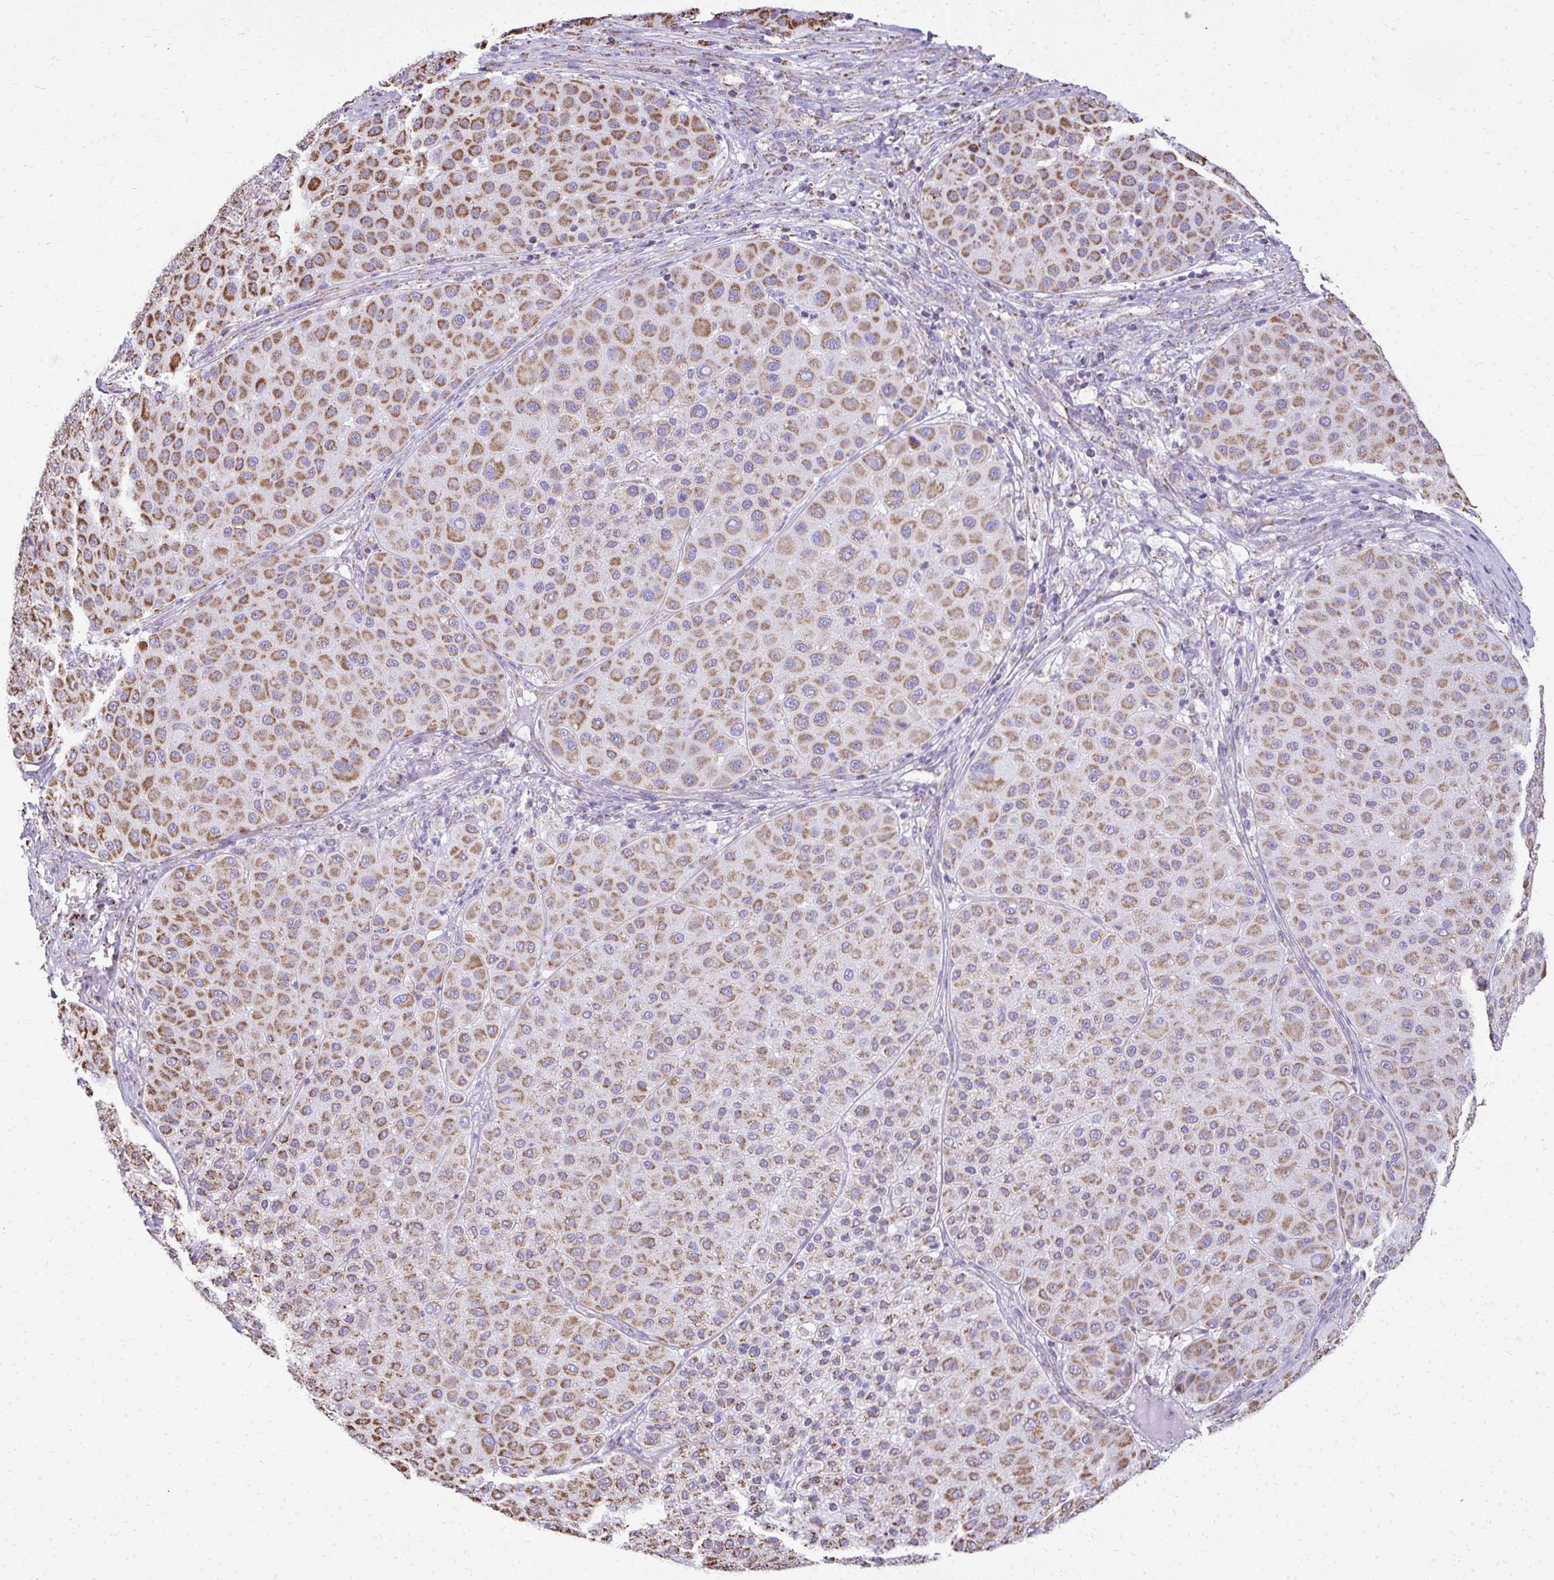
{"staining": {"intensity": "moderate", "quantity": ">75%", "location": "cytoplasmic/membranous"}, "tissue": "melanoma", "cell_type": "Tumor cells", "image_type": "cancer", "snomed": [{"axis": "morphology", "description": "Malignant melanoma, Metastatic site"}, {"axis": "topography", "description": "Smooth muscle"}], "caption": "Moderate cytoplasmic/membranous positivity is present in approximately >75% of tumor cells in malignant melanoma (metastatic site).", "gene": "MPZL2", "patient": {"sex": "male", "age": 41}}